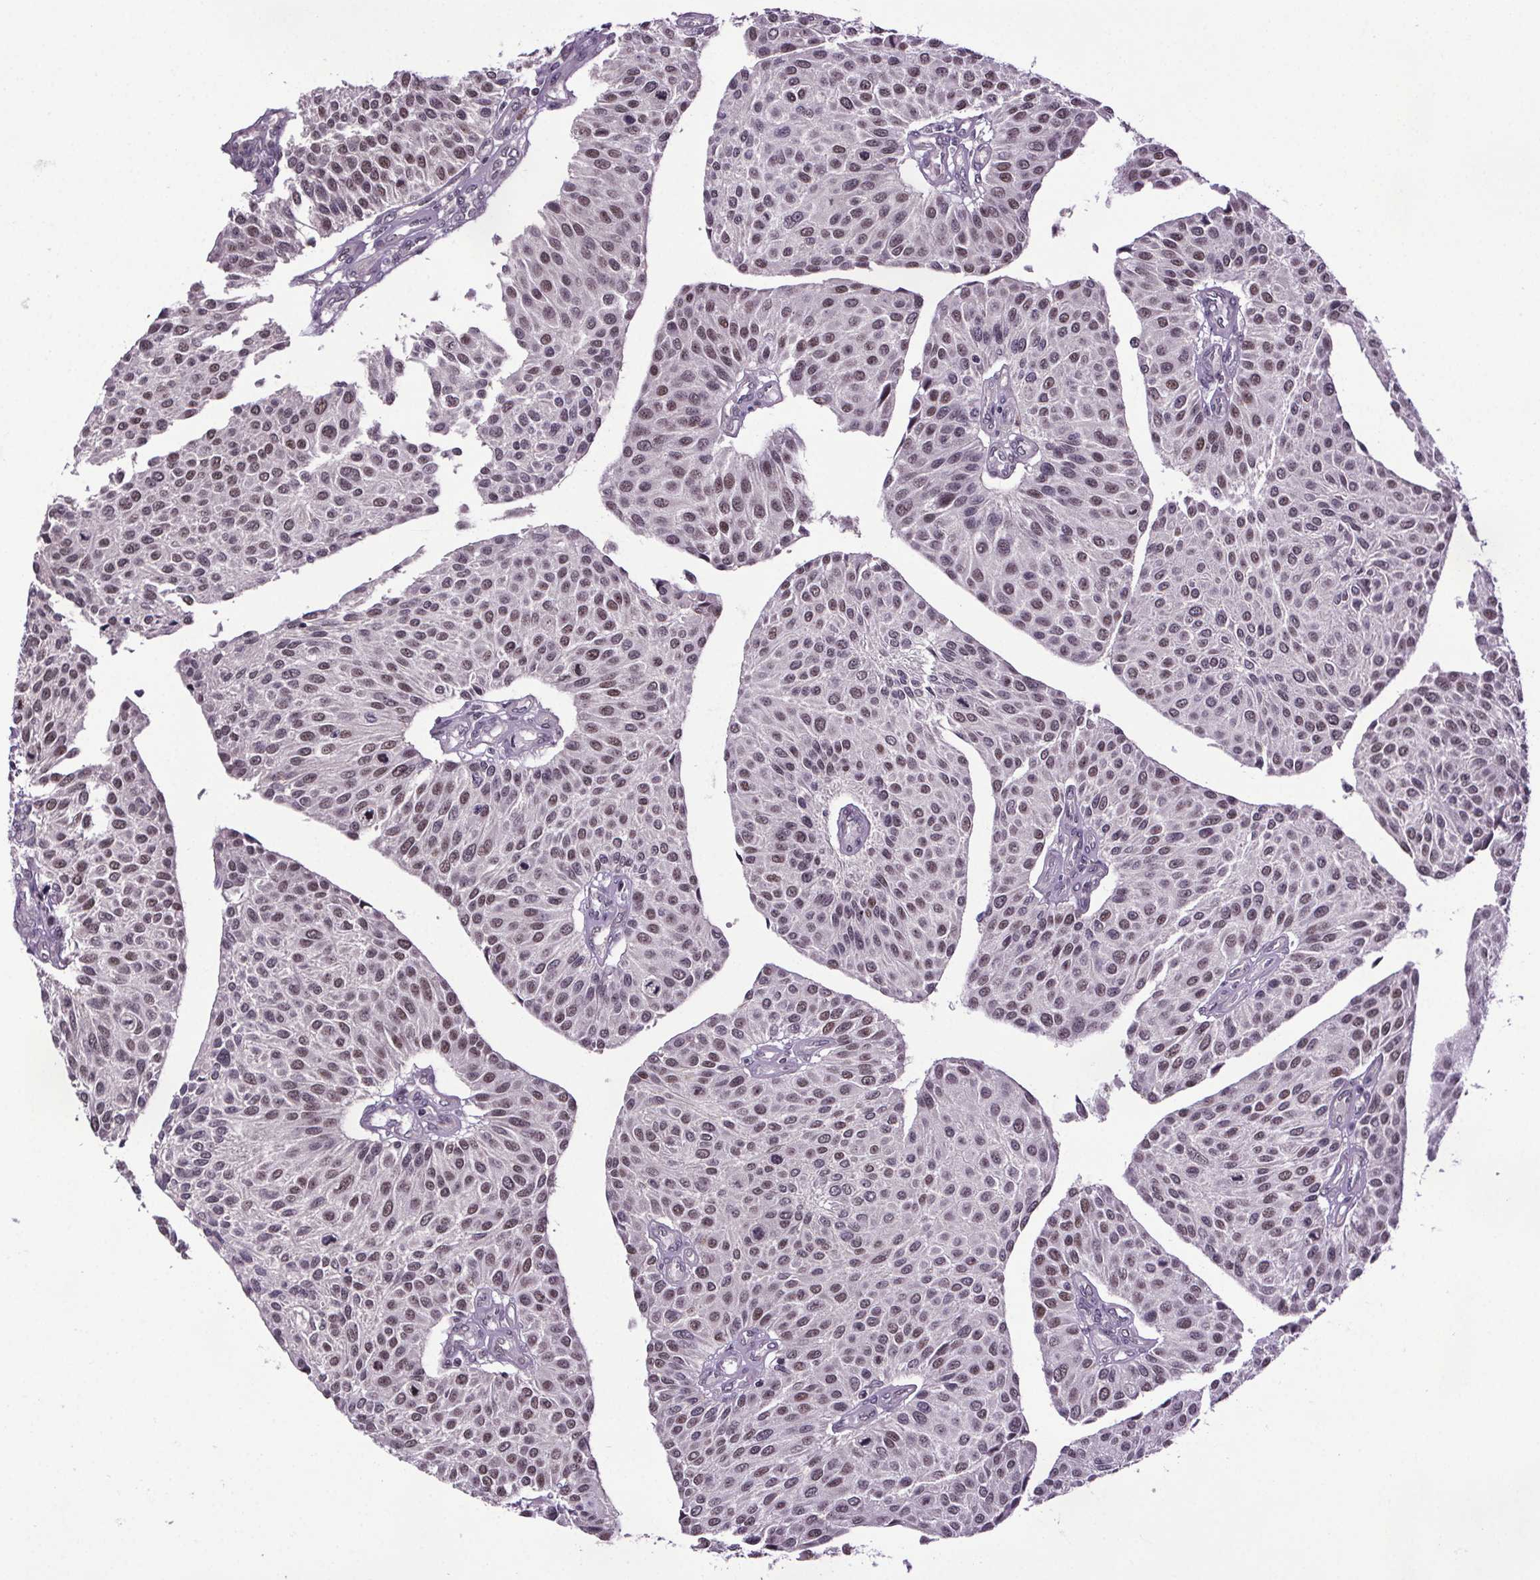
{"staining": {"intensity": "weak", "quantity": "<25%", "location": "nuclear"}, "tissue": "urothelial cancer", "cell_type": "Tumor cells", "image_type": "cancer", "snomed": [{"axis": "morphology", "description": "Urothelial carcinoma, NOS"}, {"axis": "topography", "description": "Urinary bladder"}], "caption": "Tumor cells show no significant protein expression in transitional cell carcinoma.", "gene": "ATMIN", "patient": {"sex": "male", "age": 55}}